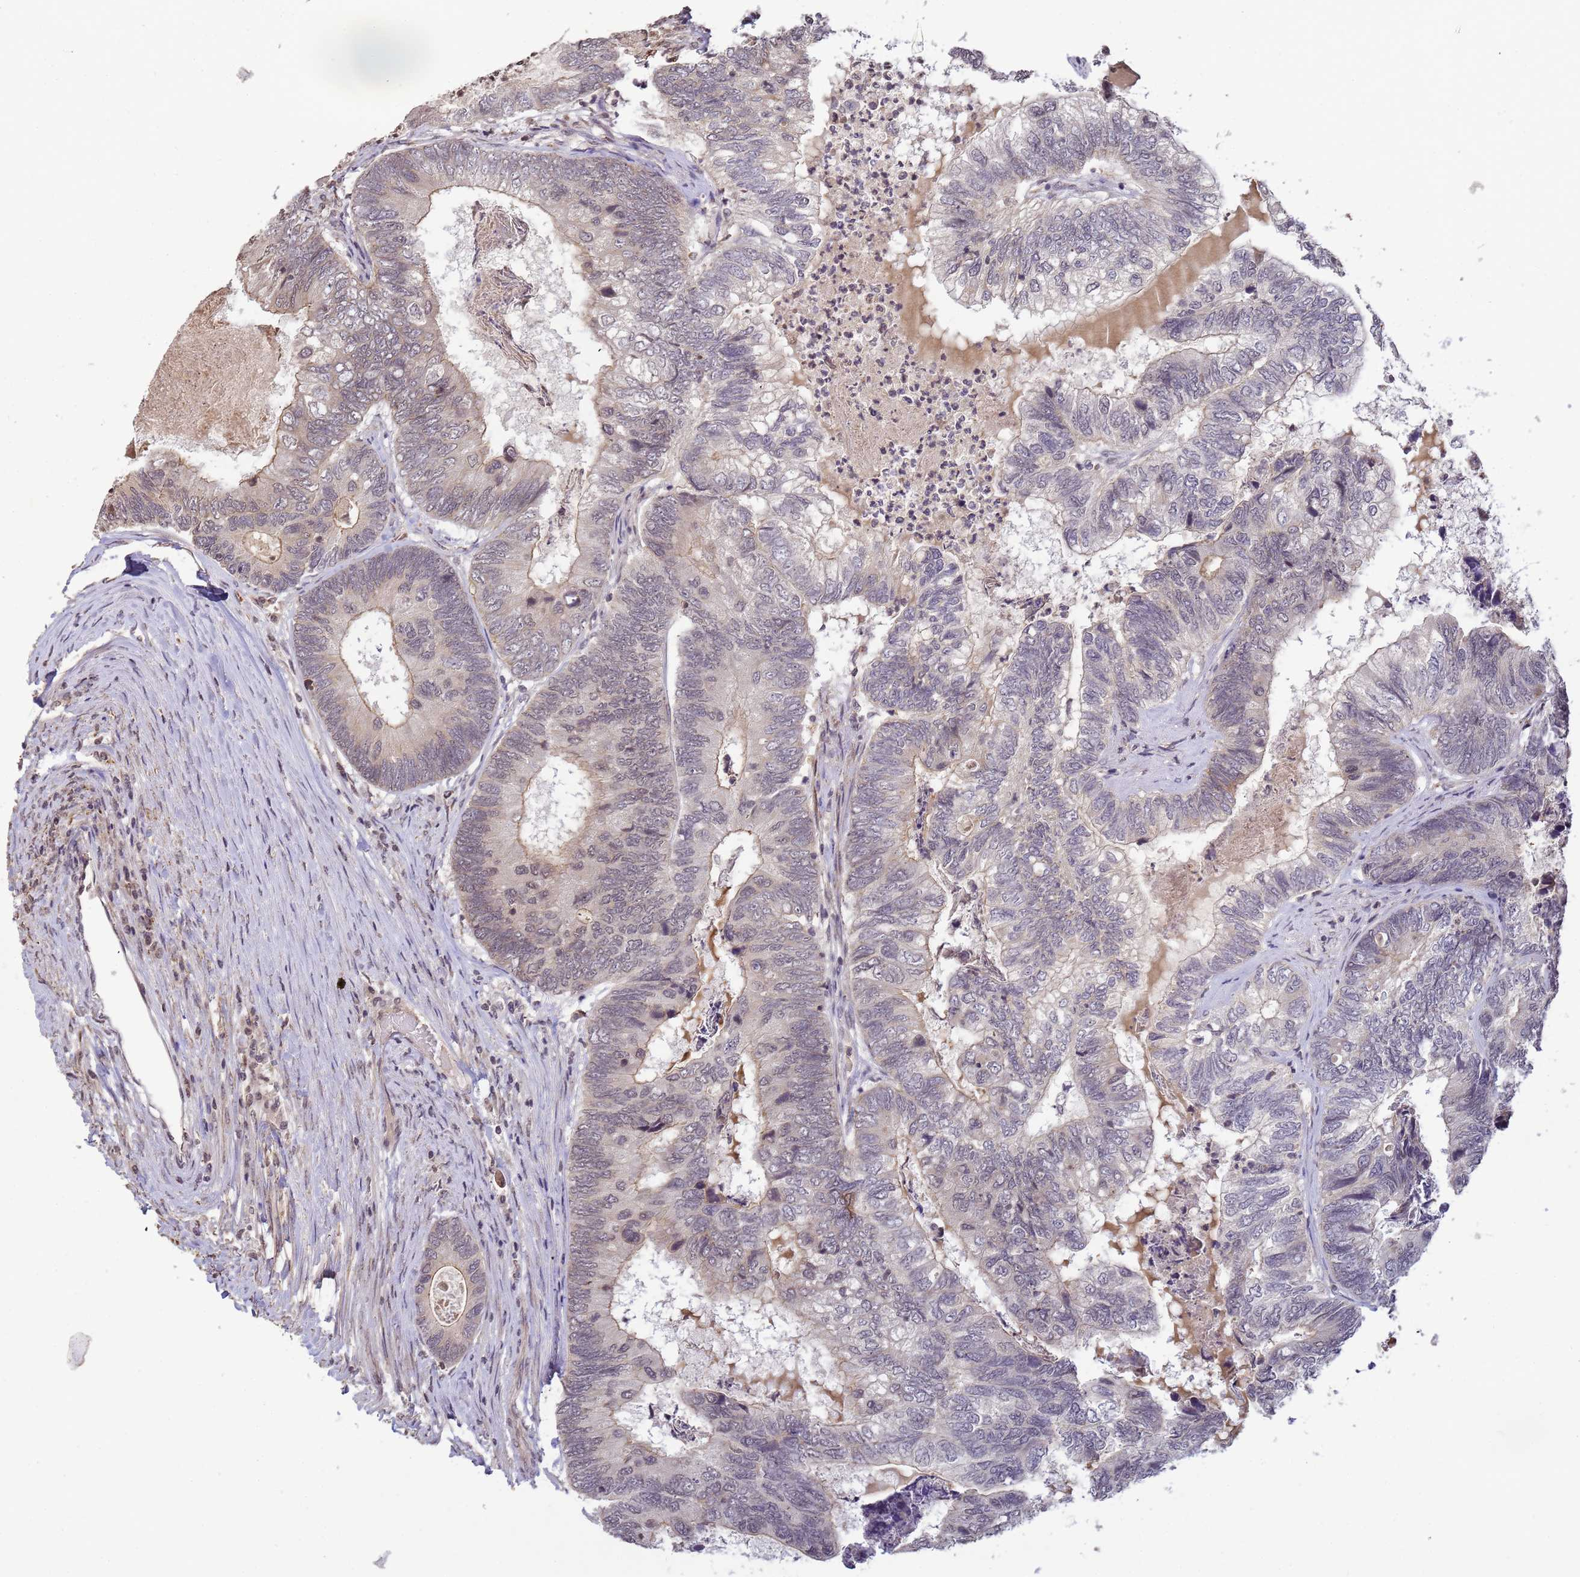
{"staining": {"intensity": "negative", "quantity": "none", "location": "none"}, "tissue": "colorectal cancer", "cell_type": "Tumor cells", "image_type": "cancer", "snomed": [{"axis": "morphology", "description": "Adenocarcinoma, NOS"}, {"axis": "topography", "description": "Colon"}], "caption": "Immunohistochemistry photomicrograph of human colorectal adenocarcinoma stained for a protein (brown), which demonstrates no staining in tumor cells.", "gene": "MYL7", "patient": {"sex": "female", "age": 67}}